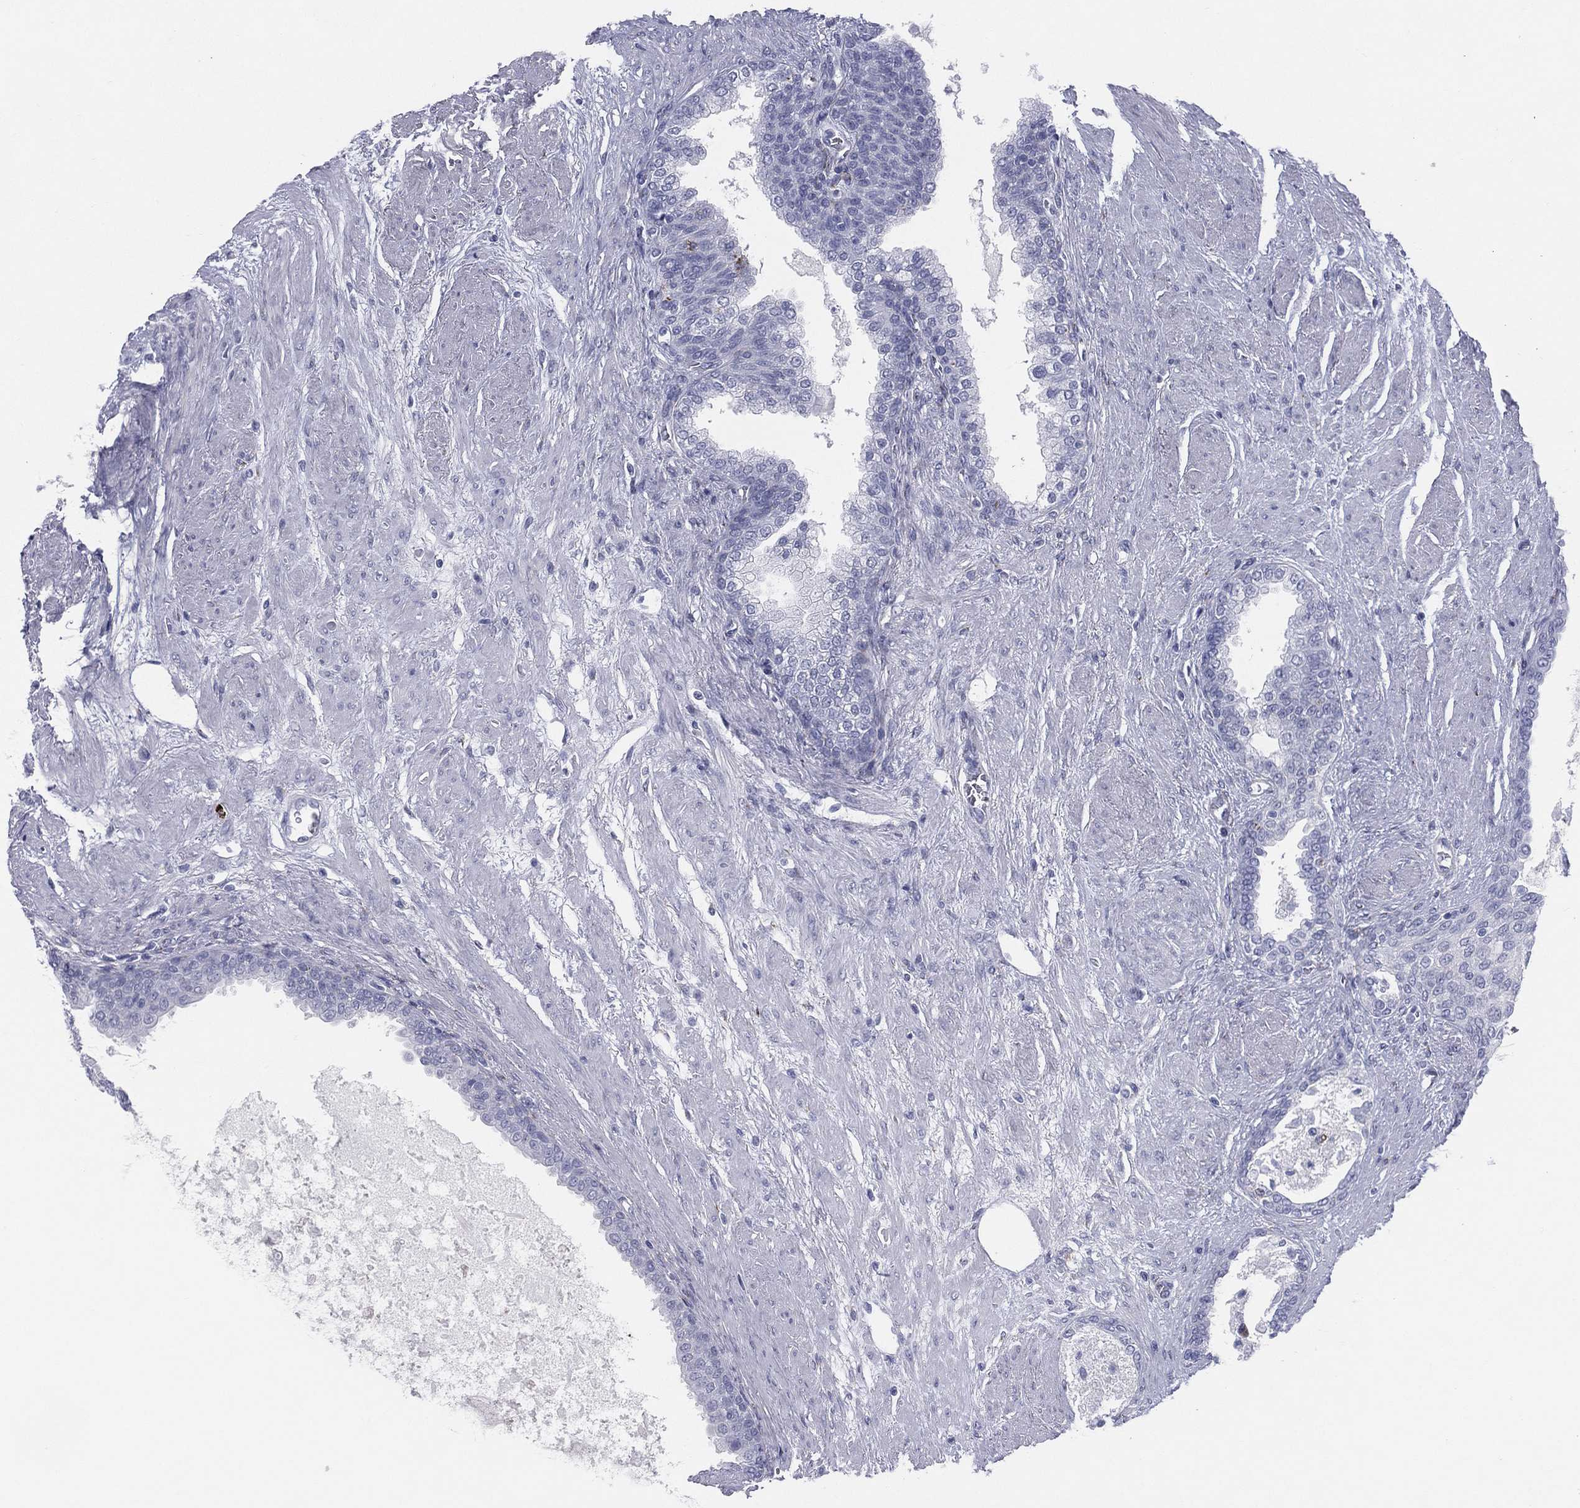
{"staining": {"intensity": "negative", "quantity": "none", "location": "none"}, "tissue": "prostate cancer", "cell_type": "Tumor cells", "image_type": "cancer", "snomed": [{"axis": "morphology", "description": "Adenocarcinoma, NOS"}, {"axis": "topography", "description": "Prostate and seminal vesicle, NOS"}, {"axis": "topography", "description": "Prostate"}], "caption": "A high-resolution photomicrograph shows immunohistochemistry (IHC) staining of prostate cancer, which demonstrates no significant expression in tumor cells. (Stains: DAB immunohistochemistry (IHC) with hematoxylin counter stain, Microscopy: brightfield microscopy at high magnification).", "gene": "HLA-DOA", "patient": {"sex": "male", "age": 62}}